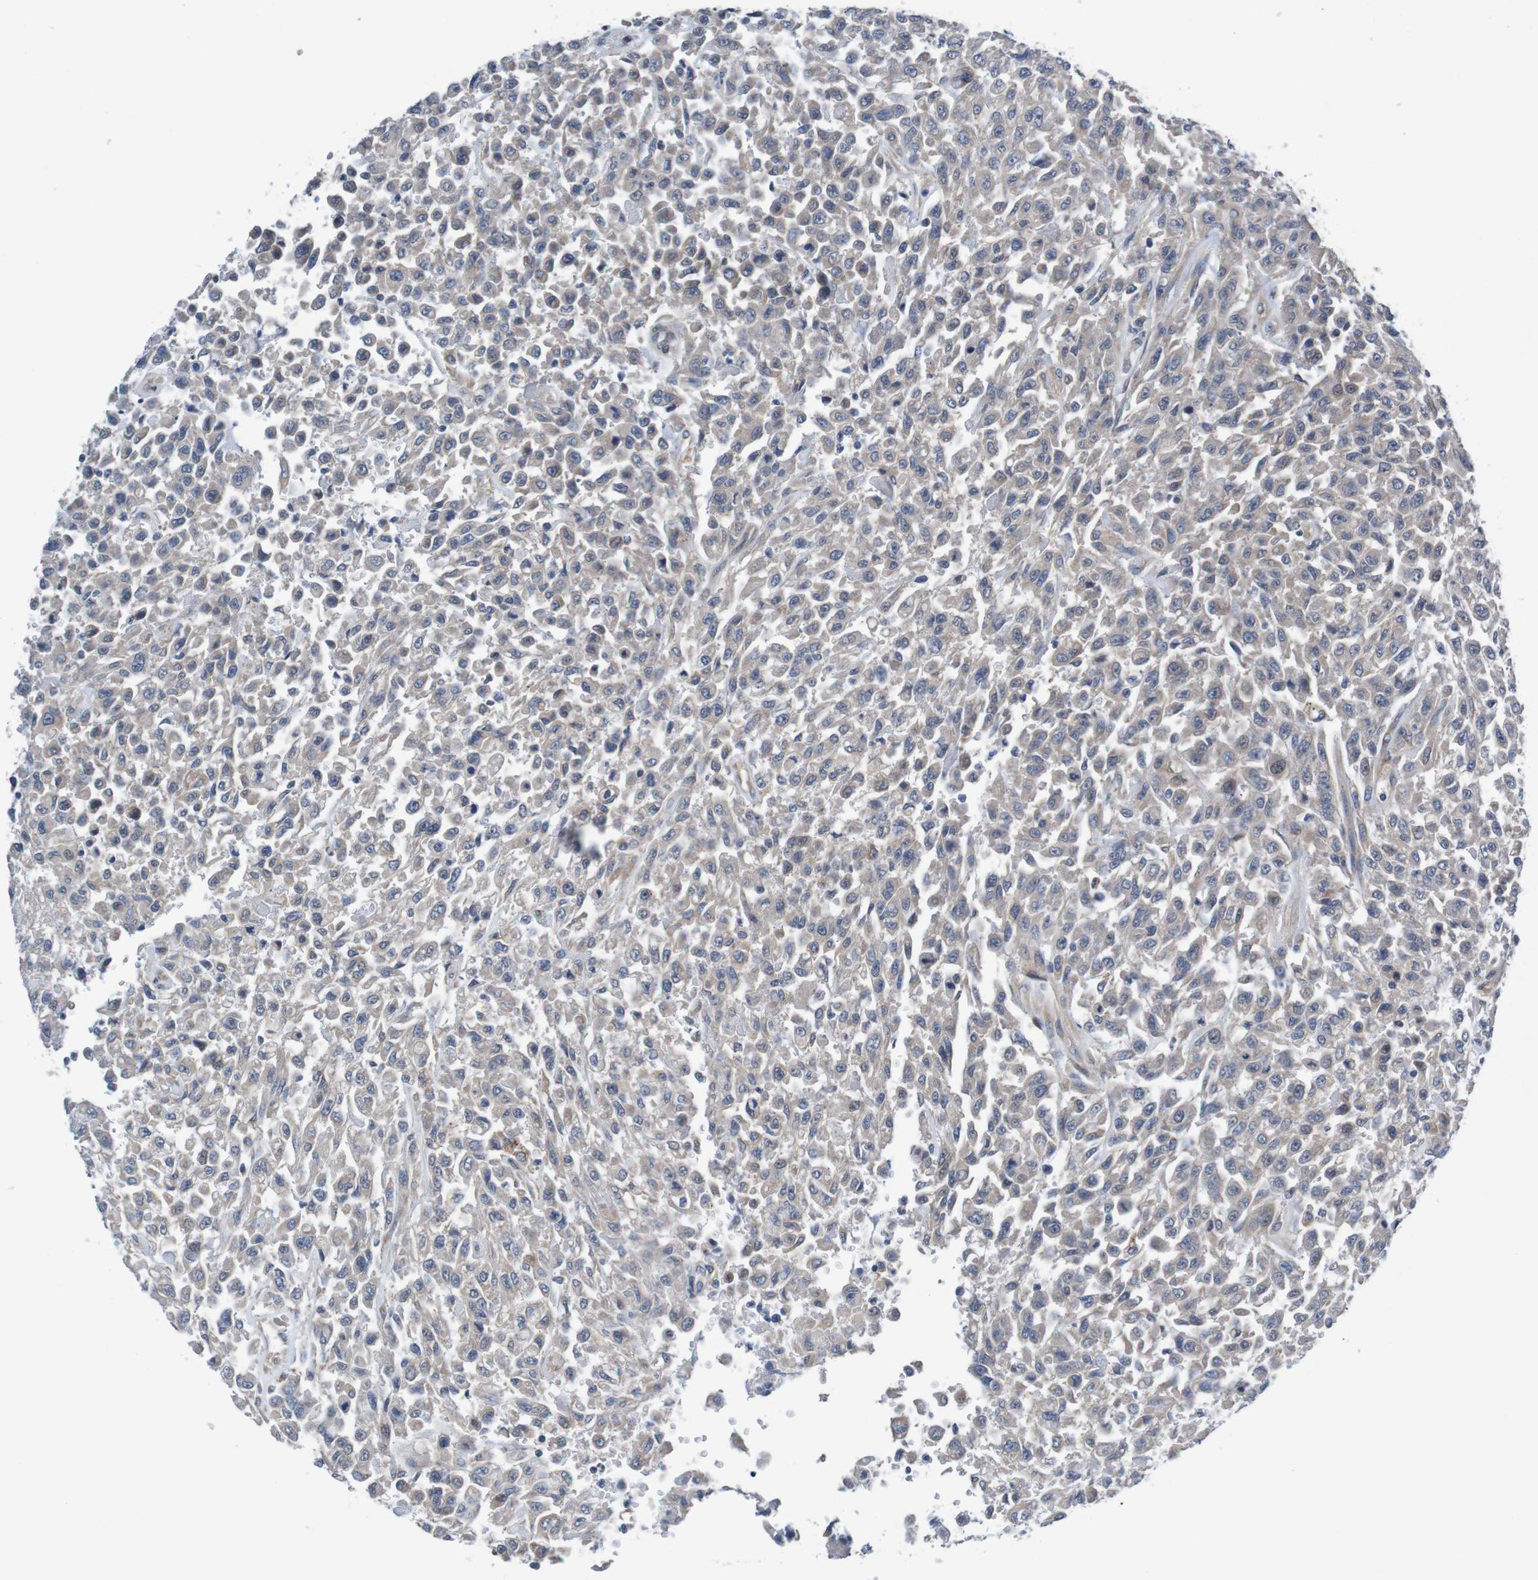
{"staining": {"intensity": "weak", "quantity": "<25%", "location": "cytoplasmic/membranous"}, "tissue": "urothelial cancer", "cell_type": "Tumor cells", "image_type": "cancer", "snomed": [{"axis": "morphology", "description": "Urothelial carcinoma, High grade"}, {"axis": "topography", "description": "Urinary bladder"}], "caption": "A high-resolution micrograph shows IHC staining of urothelial carcinoma (high-grade), which exhibits no significant positivity in tumor cells. (DAB IHC, high magnification).", "gene": "CPED1", "patient": {"sex": "male", "age": 46}}